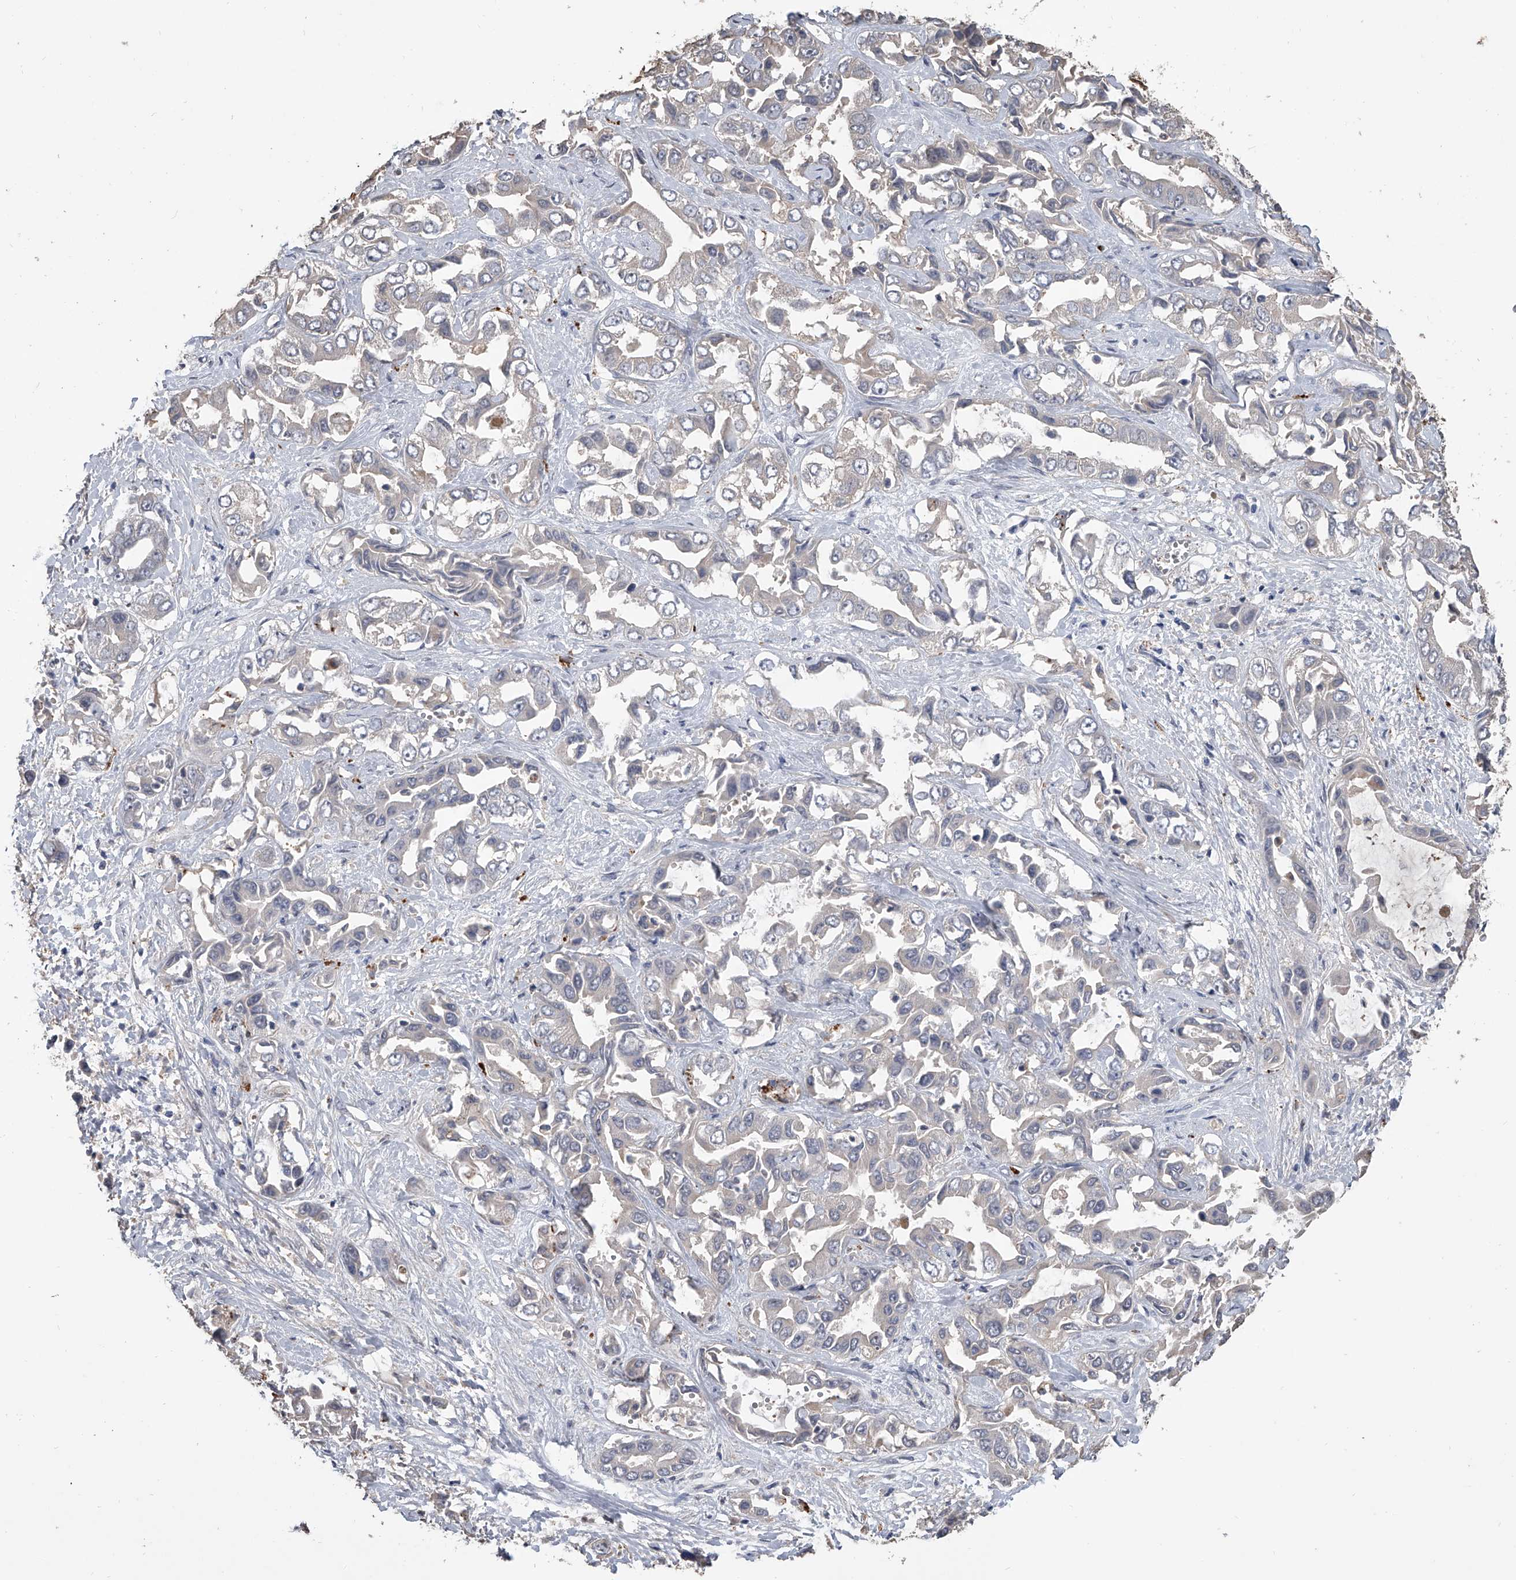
{"staining": {"intensity": "negative", "quantity": "none", "location": "none"}, "tissue": "liver cancer", "cell_type": "Tumor cells", "image_type": "cancer", "snomed": [{"axis": "morphology", "description": "Cholangiocarcinoma"}, {"axis": "topography", "description": "Liver"}], "caption": "Immunohistochemistry (IHC) of liver cholangiocarcinoma displays no staining in tumor cells.", "gene": "DOCK9", "patient": {"sex": "female", "age": 52}}